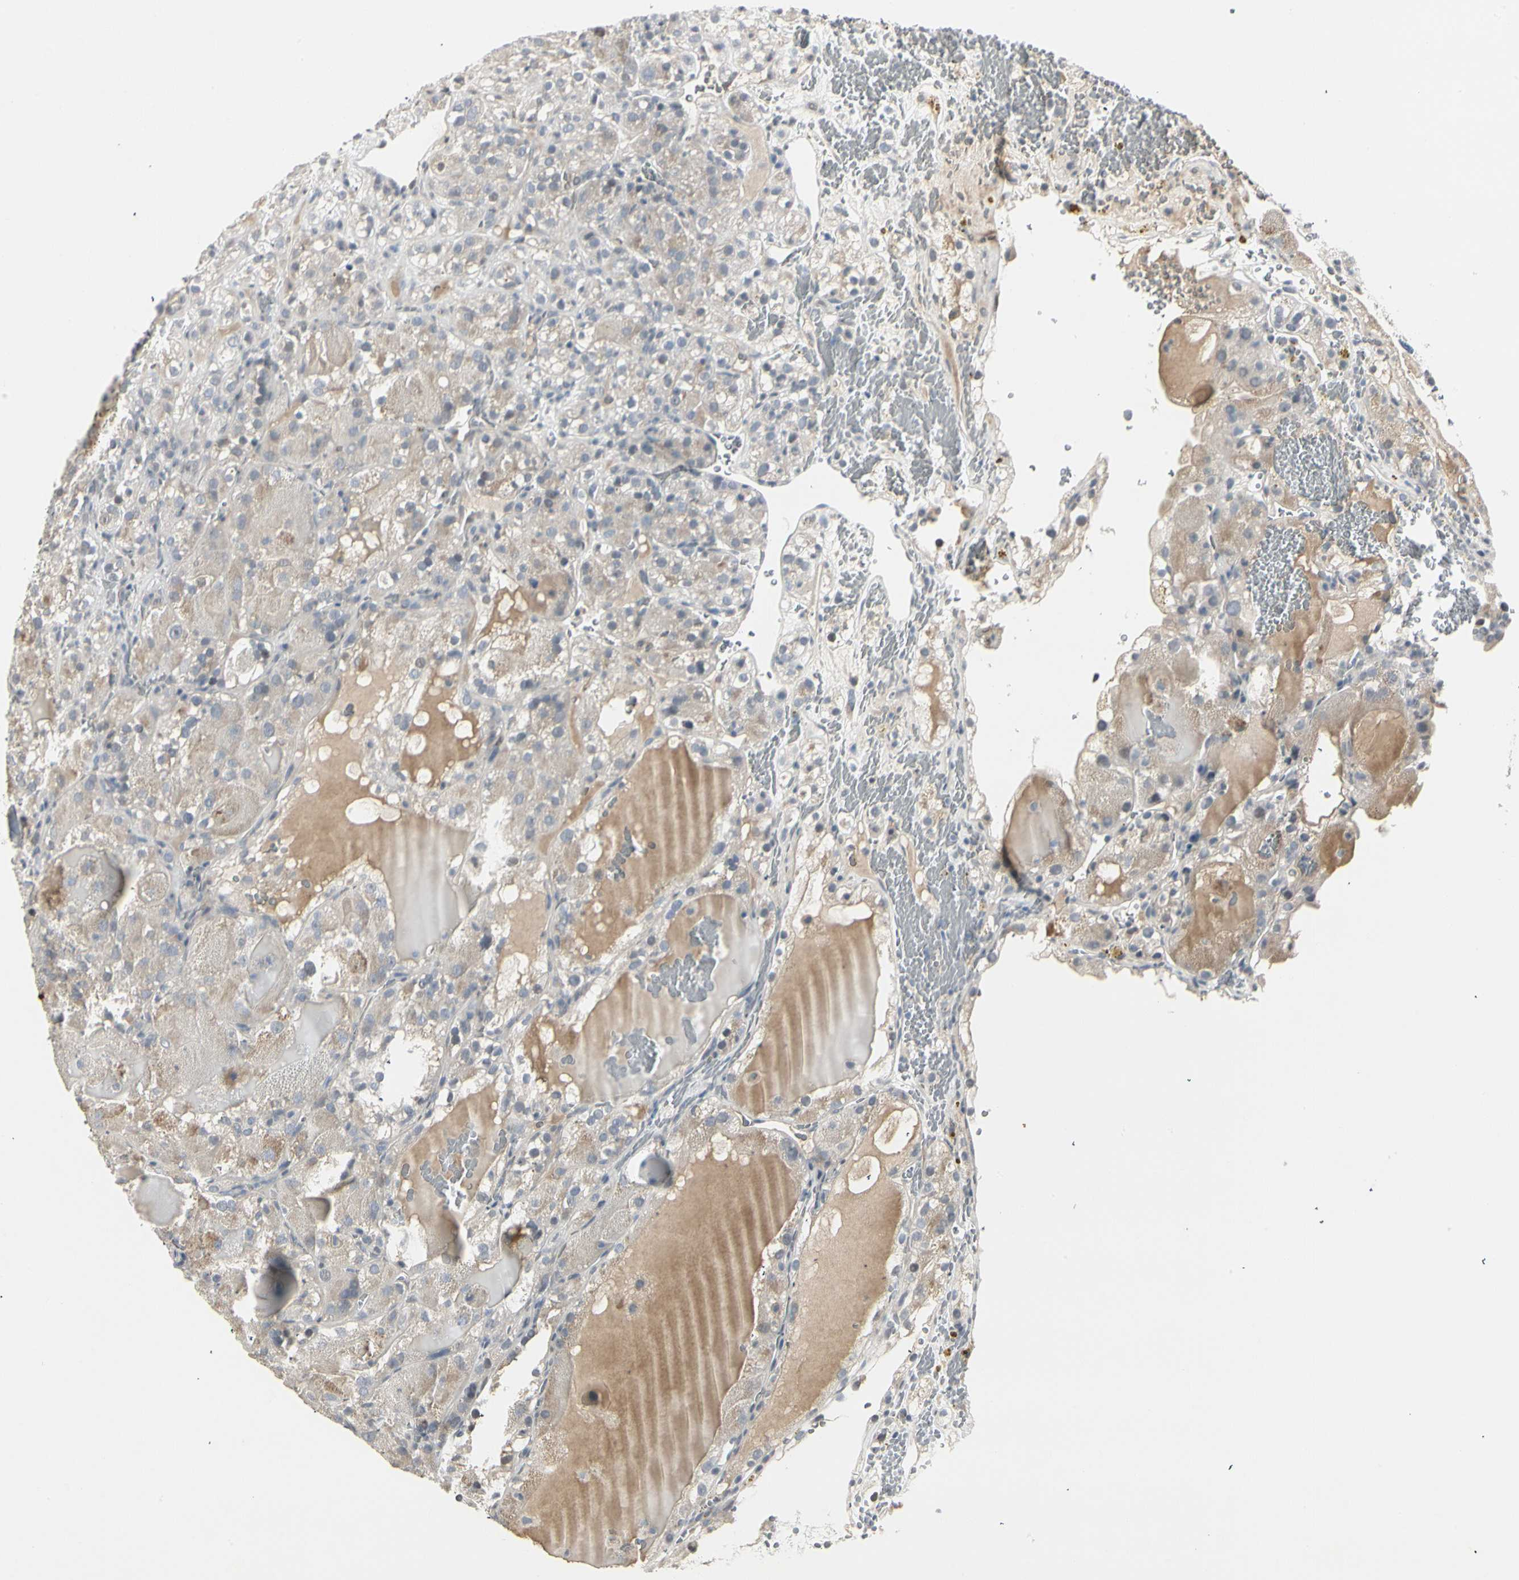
{"staining": {"intensity": "weak", "quantity": "<25%", "location": "cytoplasmic/membranous"}, "tissue": "renal cancer", "cell_type": "Tumor cells", "image_type": "cancer", "snomed": [{"axis": "morphology", "description": "Normal tissue, NOS"}, {"axis": "morphology", "description": "Adenocarcinoma, NOS"}, {"axis": "topography", "description": "Kidney"}], "caption": "Immunohistochemistry (IHC) micrograph of neoplastic tissue: human adenocarcinoma (renal) stained with DAB (3,3'-diaminobenzidine) exhibits no significant protein expression in tumor cells. (Brightfield microscopy of DAB (3,3'-diaminobenzidine) immunohistochemistry at high magnification).", "gene": "DMPK", "patient": {"sex": "male", "age": 61}}